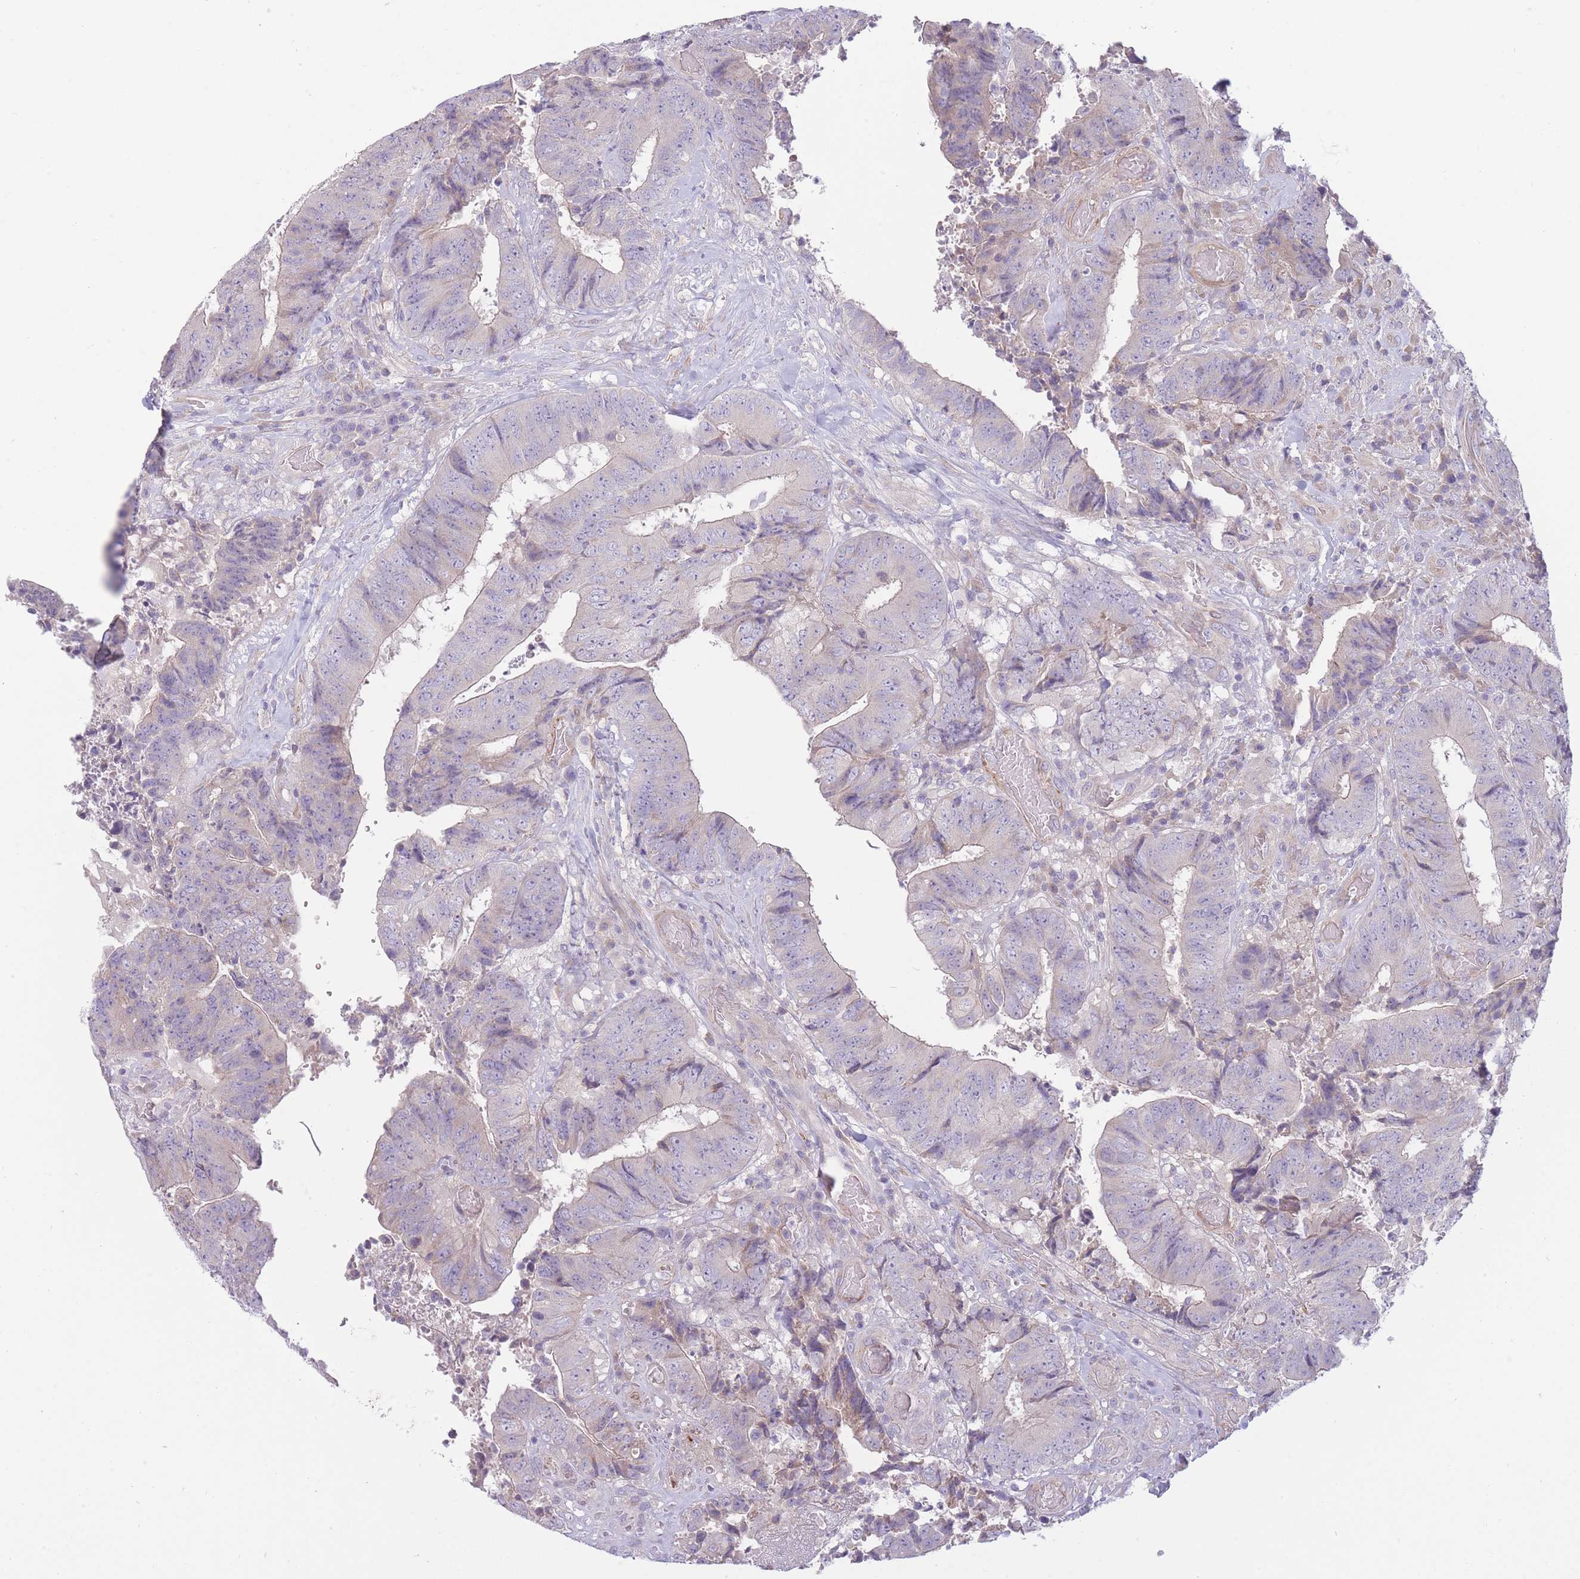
{"staining": {"intensity": "negative", "quantity": "none", "location": "none"}, "tissue": "colorectal cancer", "cell_type": "Tumor cells", "image_type": "cancer", "snomed": [{"axis": "morphology", "description": "Adenocarcinoma, NOS"}, {"axis": "topography", "description": "Rectum"}], "caption": "Immunohistochemistry image of neoplastic tissue: human colorectal cancer (adenocarcinoma) stained with DAB (3,3'-diaminobenzidine) exhibits no significant protein positivity in tumor cells.", "gene": "PNPLA5", "patient": {"sex": "male", "age": 72}}